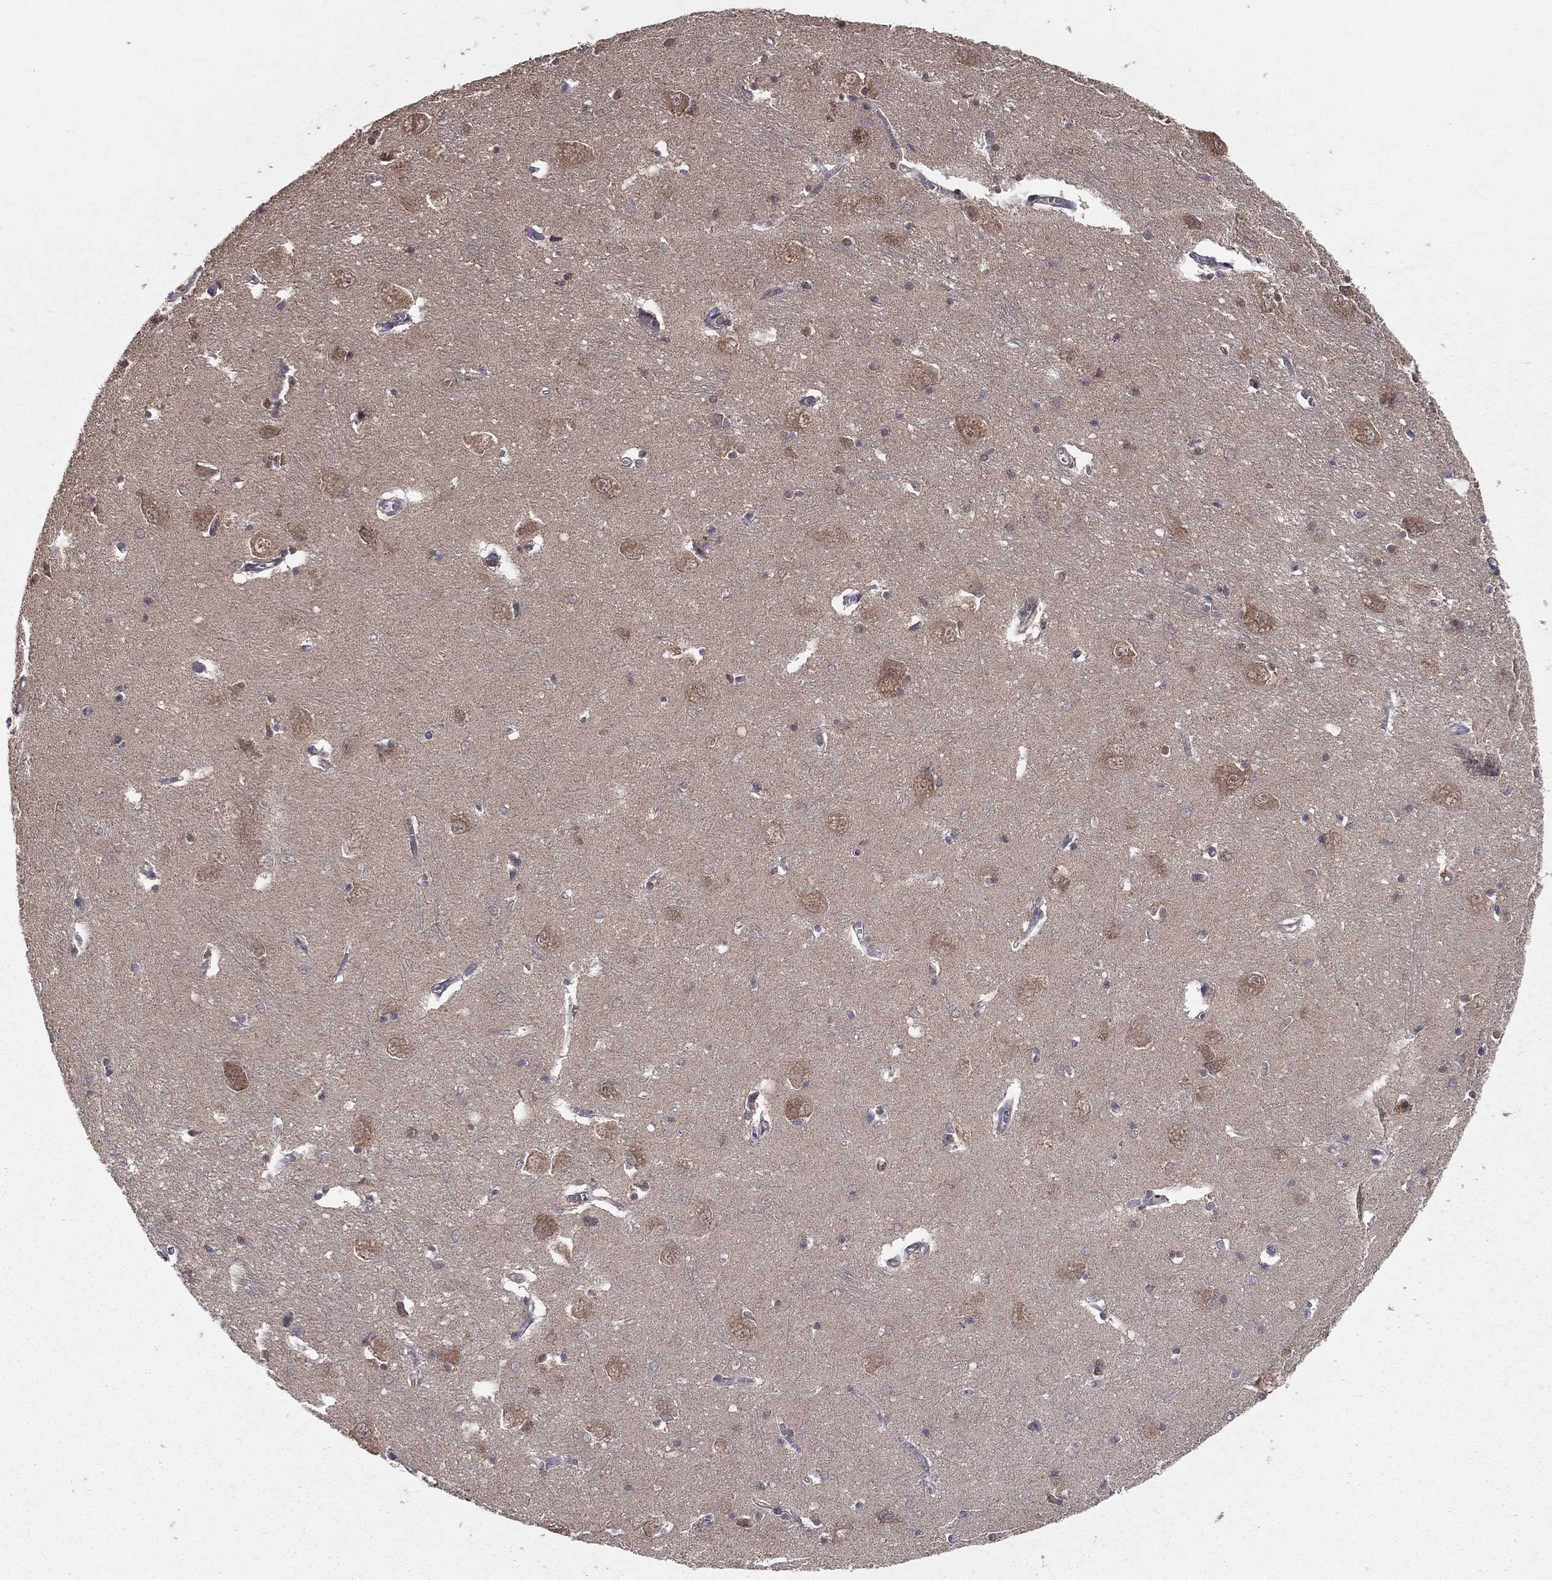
{"staining": {"intensity": "negative", "quantity": "none", "location": "none"}, "tissue": "caudate", "cell_type": "Glial cells", "image_type": "normal", "snomed": [{"axis": "morphology", "description": "Normal tissue, NOS"}, {"axis": "topography", "description": "Lateral ventricle wall"}], "caption": "IHC of unremarkable caudate reveals no staining in glial cells.", "gene": "ZDHHC15", "patient": {"sex": "male", "age": 54}}